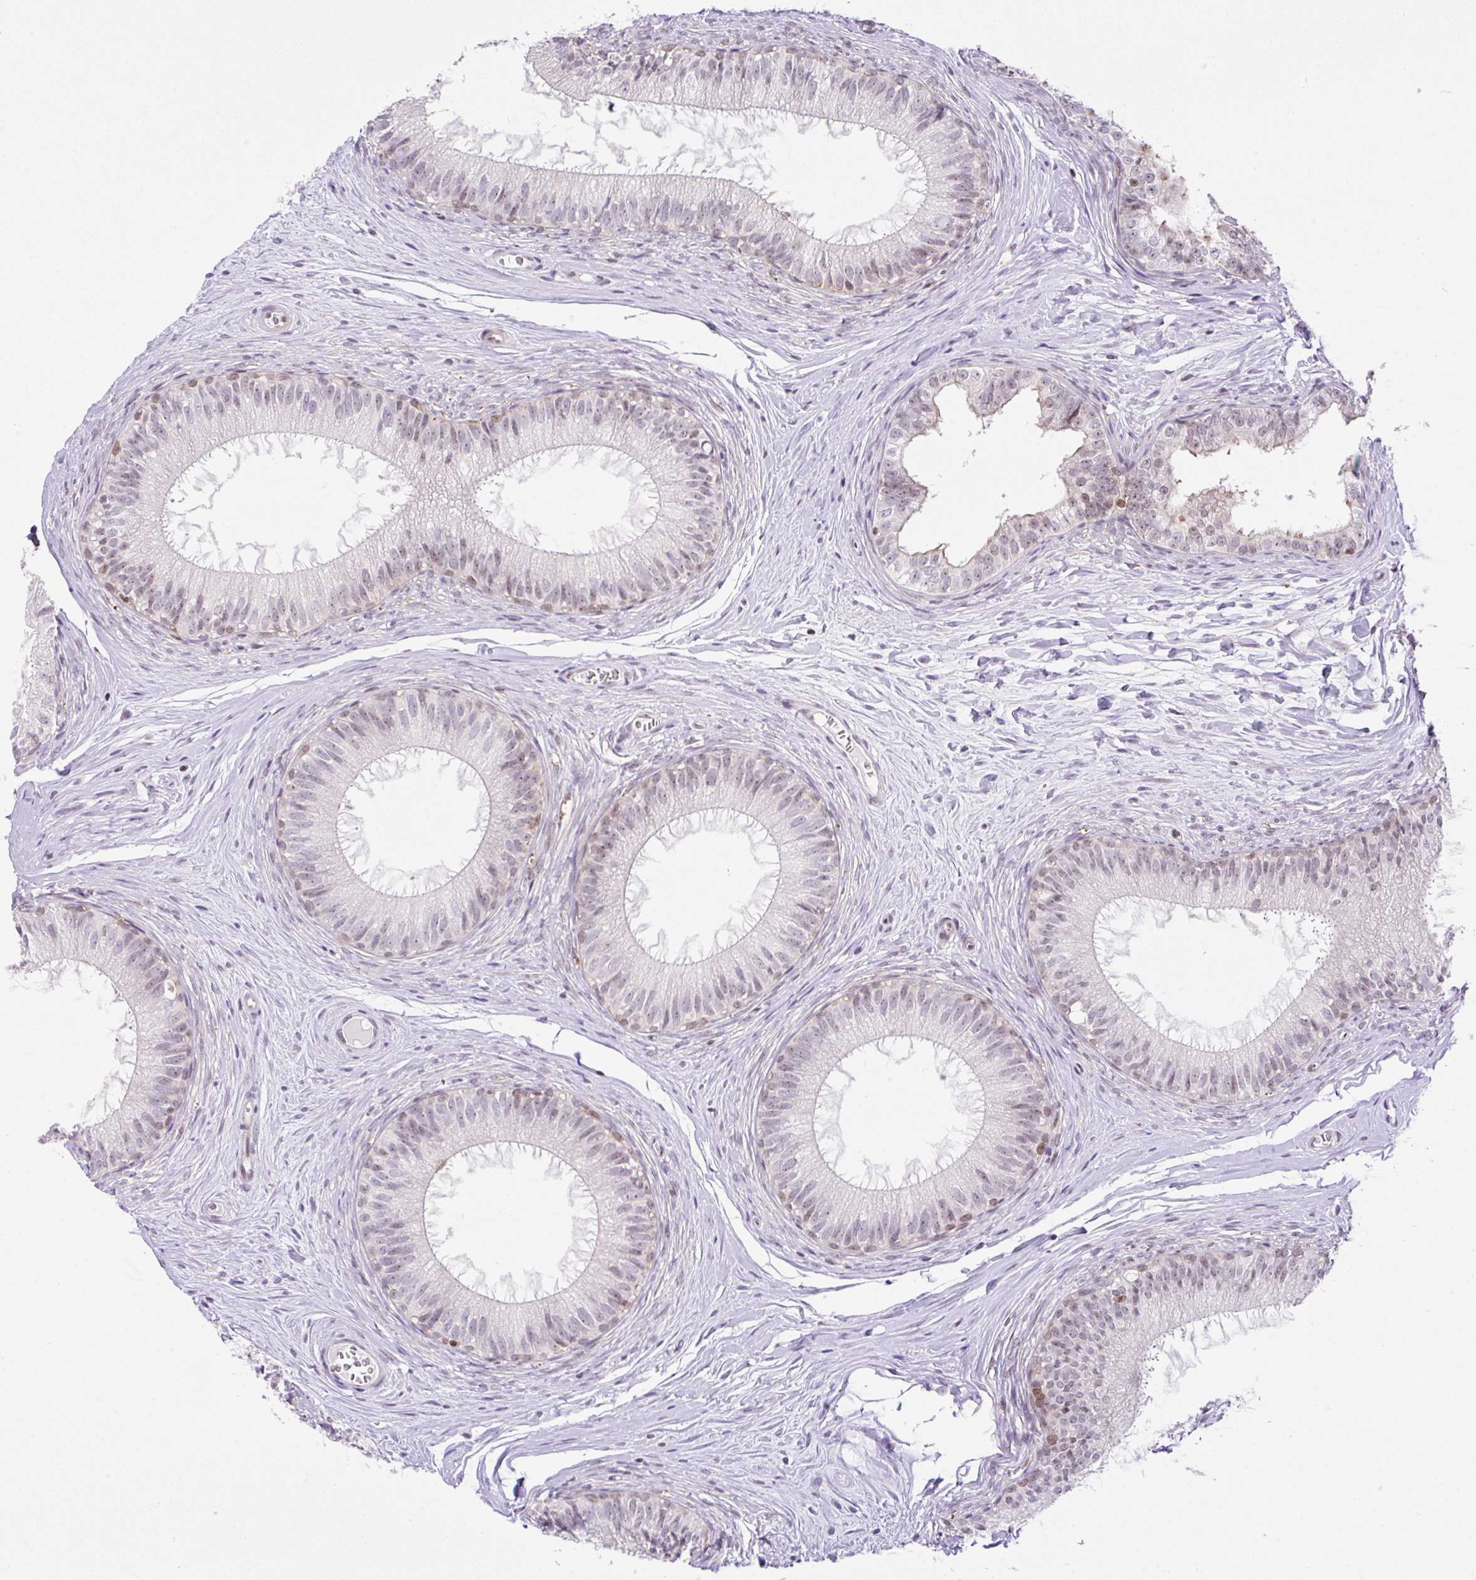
{"staining": {"intensity": "moderate", "quantity": "<25%", "location": "cytoplasmic/membranous,nuclear"}, "tissue": "epididymis", "cell_type": "Glandular cells", "image_type": "normal", "snomed": [{"axis": "morphology", "description": "Normal tissue, NOS"}, {"axis": "topography", "description": "Epididymis"}], "caption": "This micrograph reveals unremarkable epididymis stained with immunohistochemistry (IHC) to label a protein in brown. The cytoplasmic/membranous,nuclear of glandular cells show moderate positivity for the protein. Nuclei are counter-stained blue.", "gene": "CCDC137", "patient": {"sex": "male", "age": 25}}